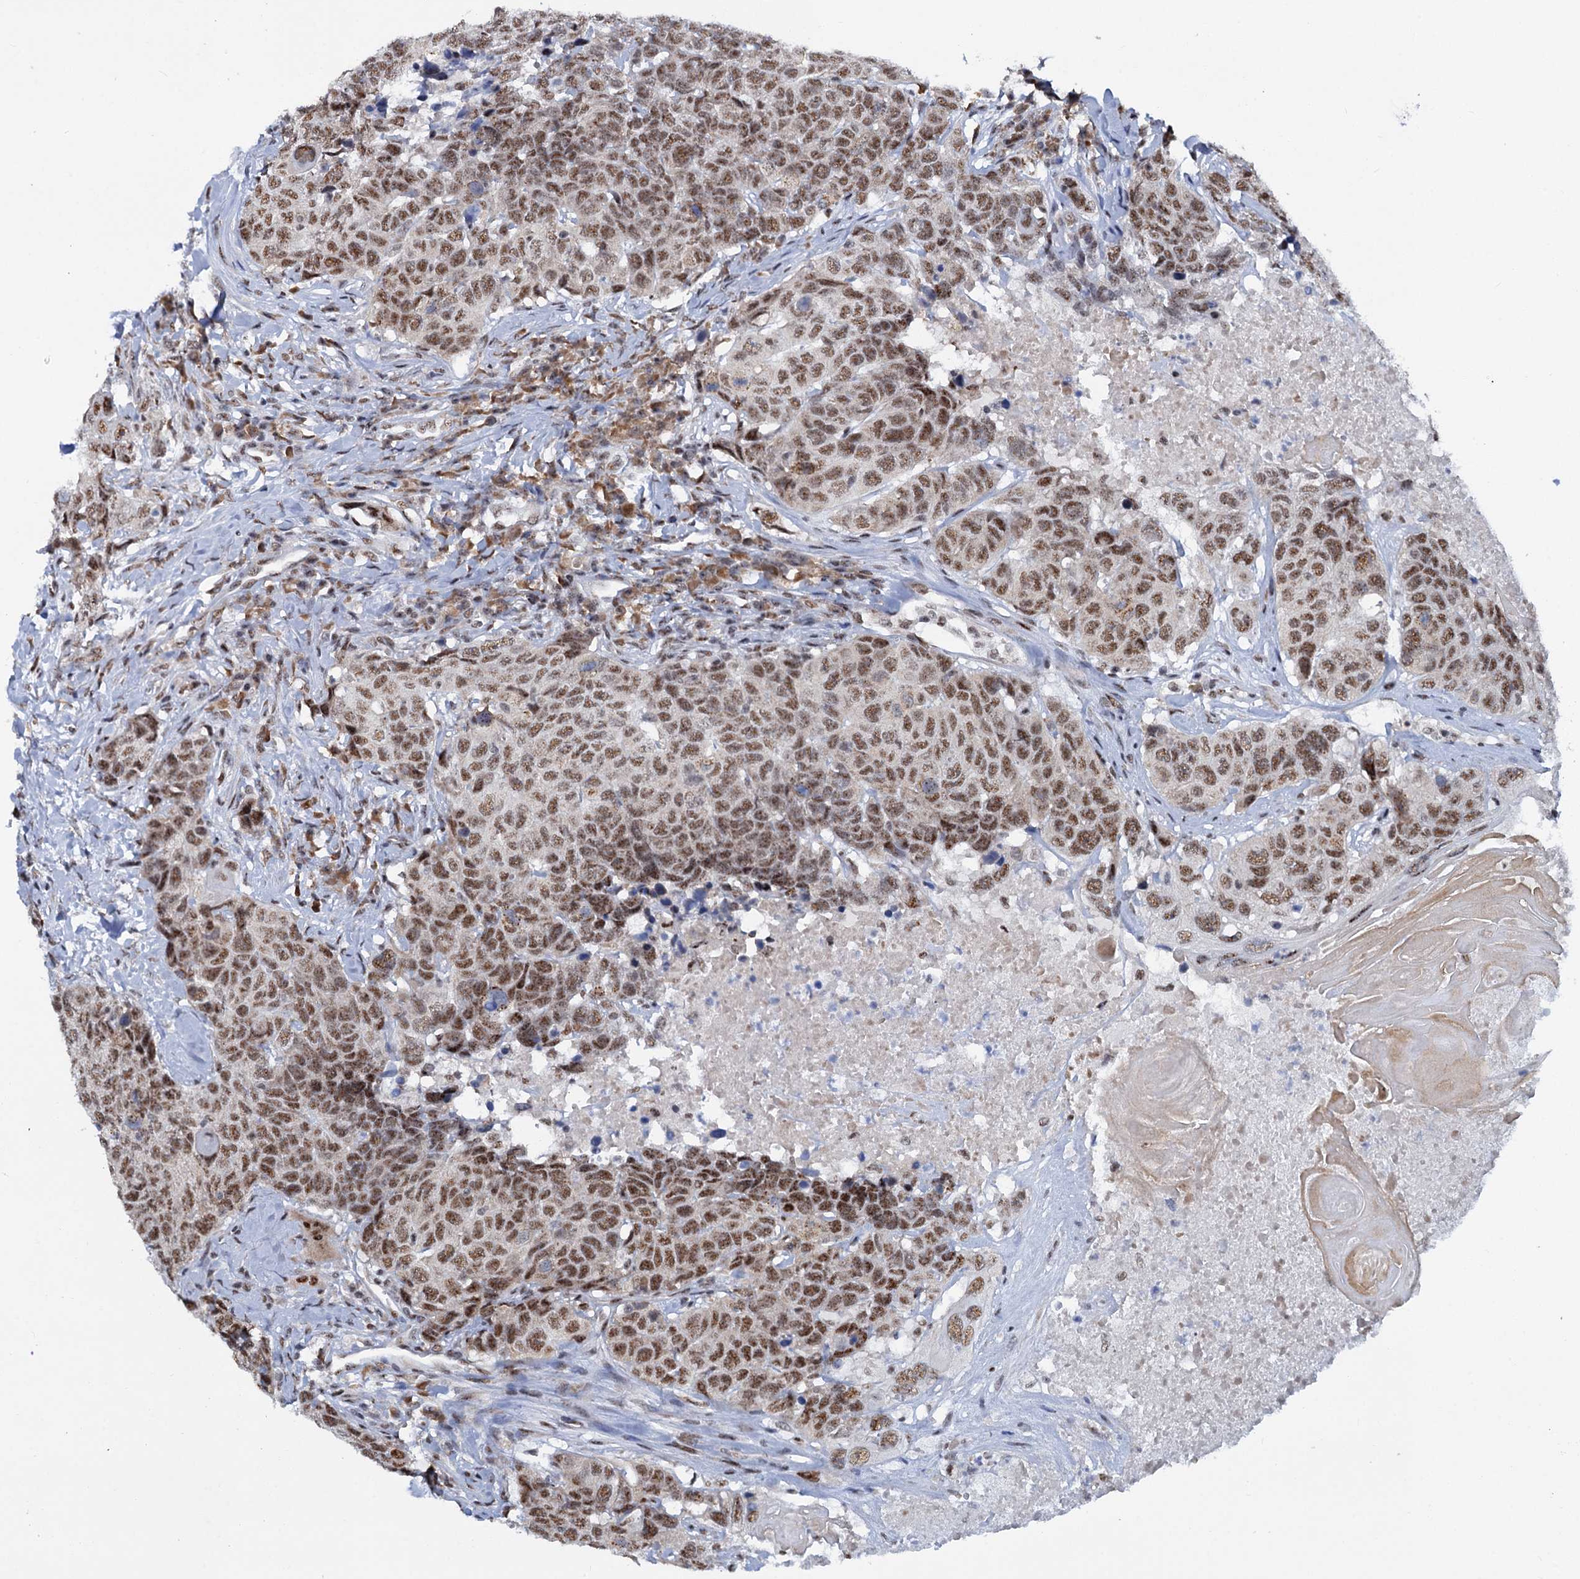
{"staining": {"intensity": "moderate", "quantity": ">75%", "location": "nuclear"}, "tissue": "head and neck cancer", "cell_type": "Tumor cells", "image_type": "cancer", "snomed": [{"axis": "morphology", "description": "Squamous cell carcinoma, NOS"}, {"axis": "topography", "description": "Head-Neck"}], "caption": "Immunohistochemistry (IHC) image of neoplastic tissue: human squamous cell carcinoma (head and neck) stained using IHC demonstrates medium levels of moderate protein expression localized specifically in the nuclear of tumor cells, appearing as a nuclear brown color.", "gene": "SREK1", "patient": {"sex": "male", "age": 66}}